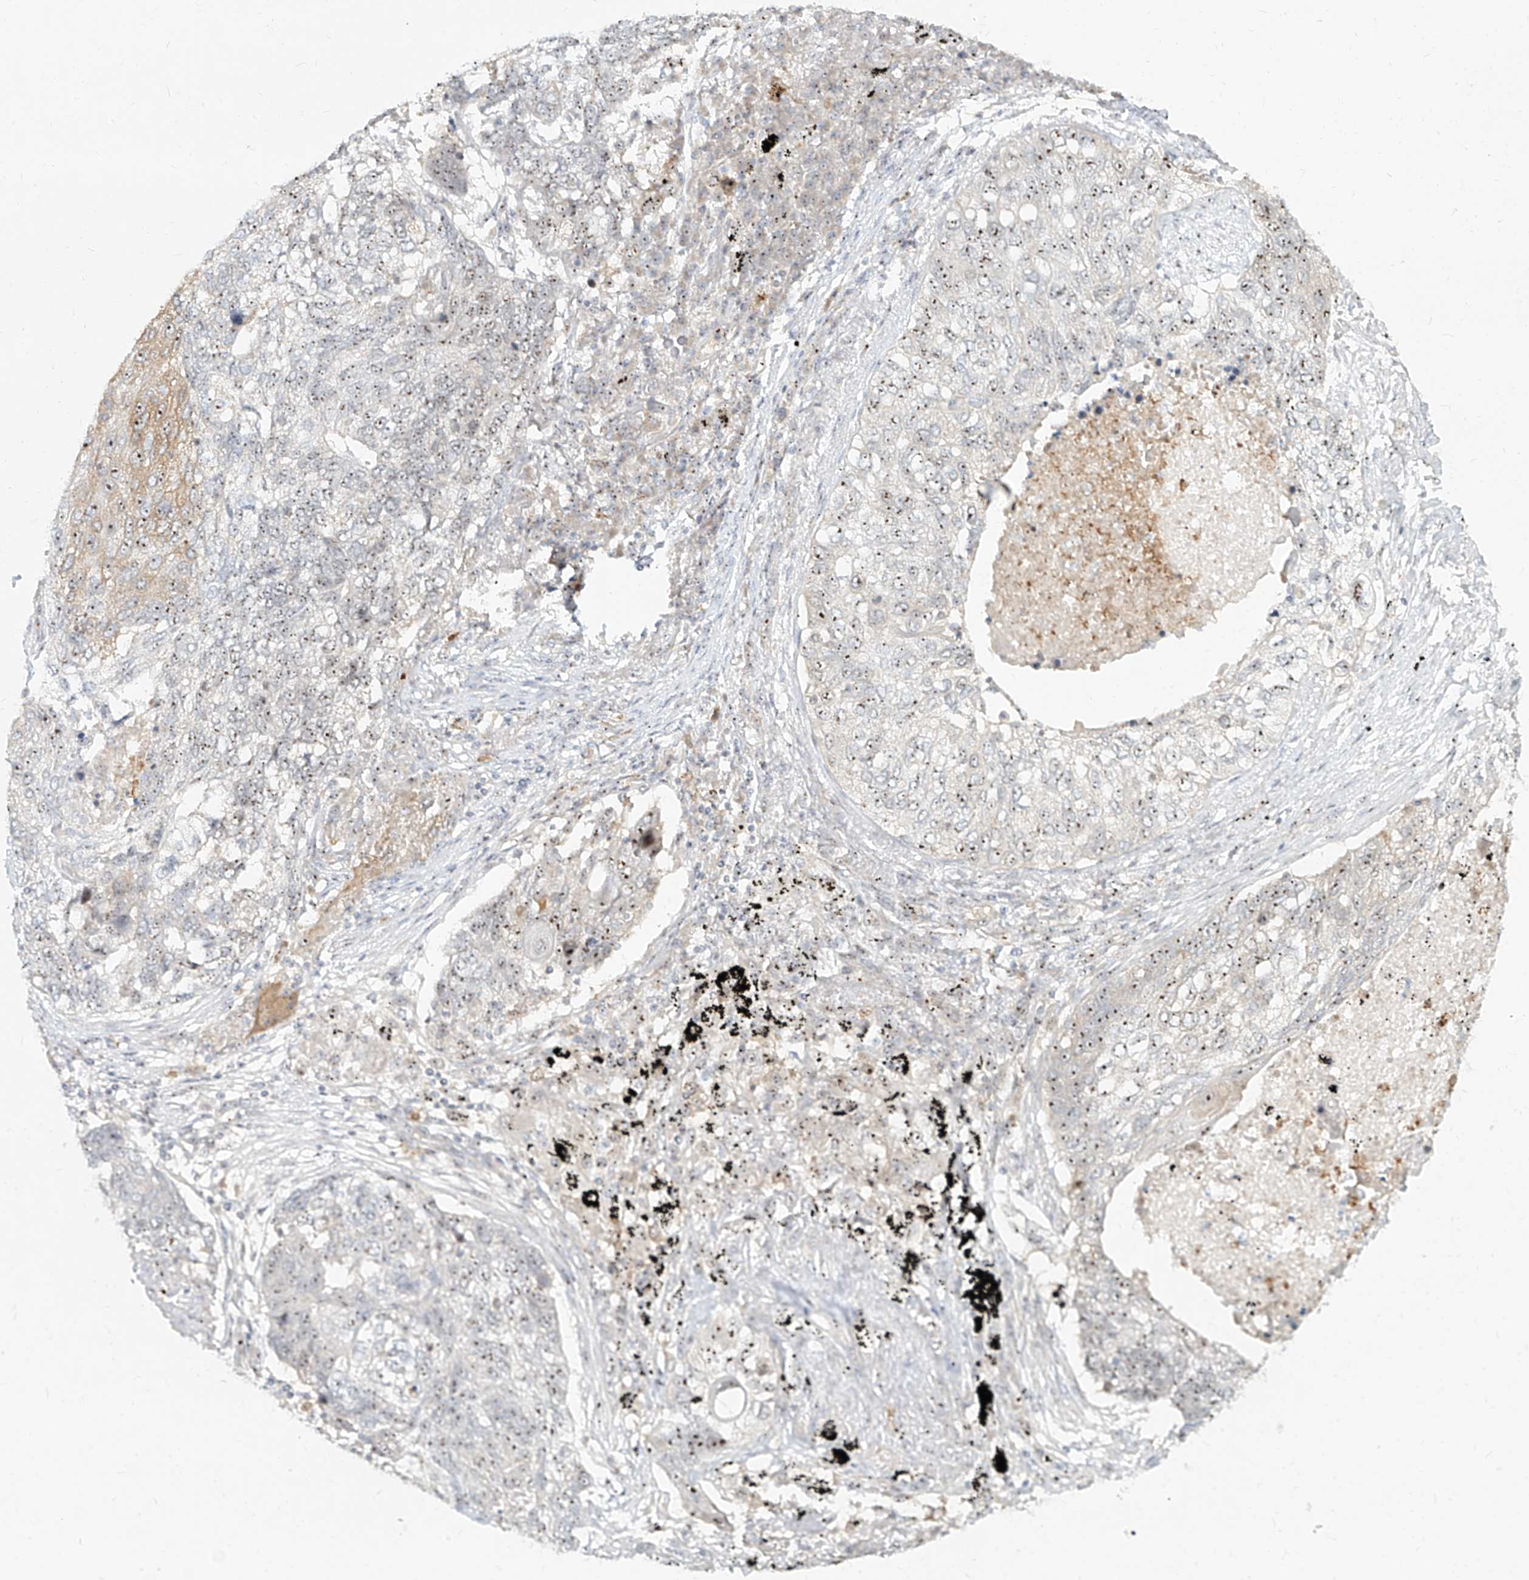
{"staining": {"intensity": "moderate", "quantity": "25%-75%", "location": "nuclear"}, "tissue": "lung cancer", "cell_type": "Tumor cells", "image_type": "cancer", "snomed": [{"axis": "morphology", "description": "Squamous cell carcinoma, NOS"}, {"axis": "topography", "description": "Lung"}], "caption": "There is medium levels of moderate nuclear positivity in tumor cells of squamous cell carcinoma (lung), as demonstrated by immunohistochemical staining (brown color).", "gene": "BYSL", "patient": {"sex": "female", "age": 63}}